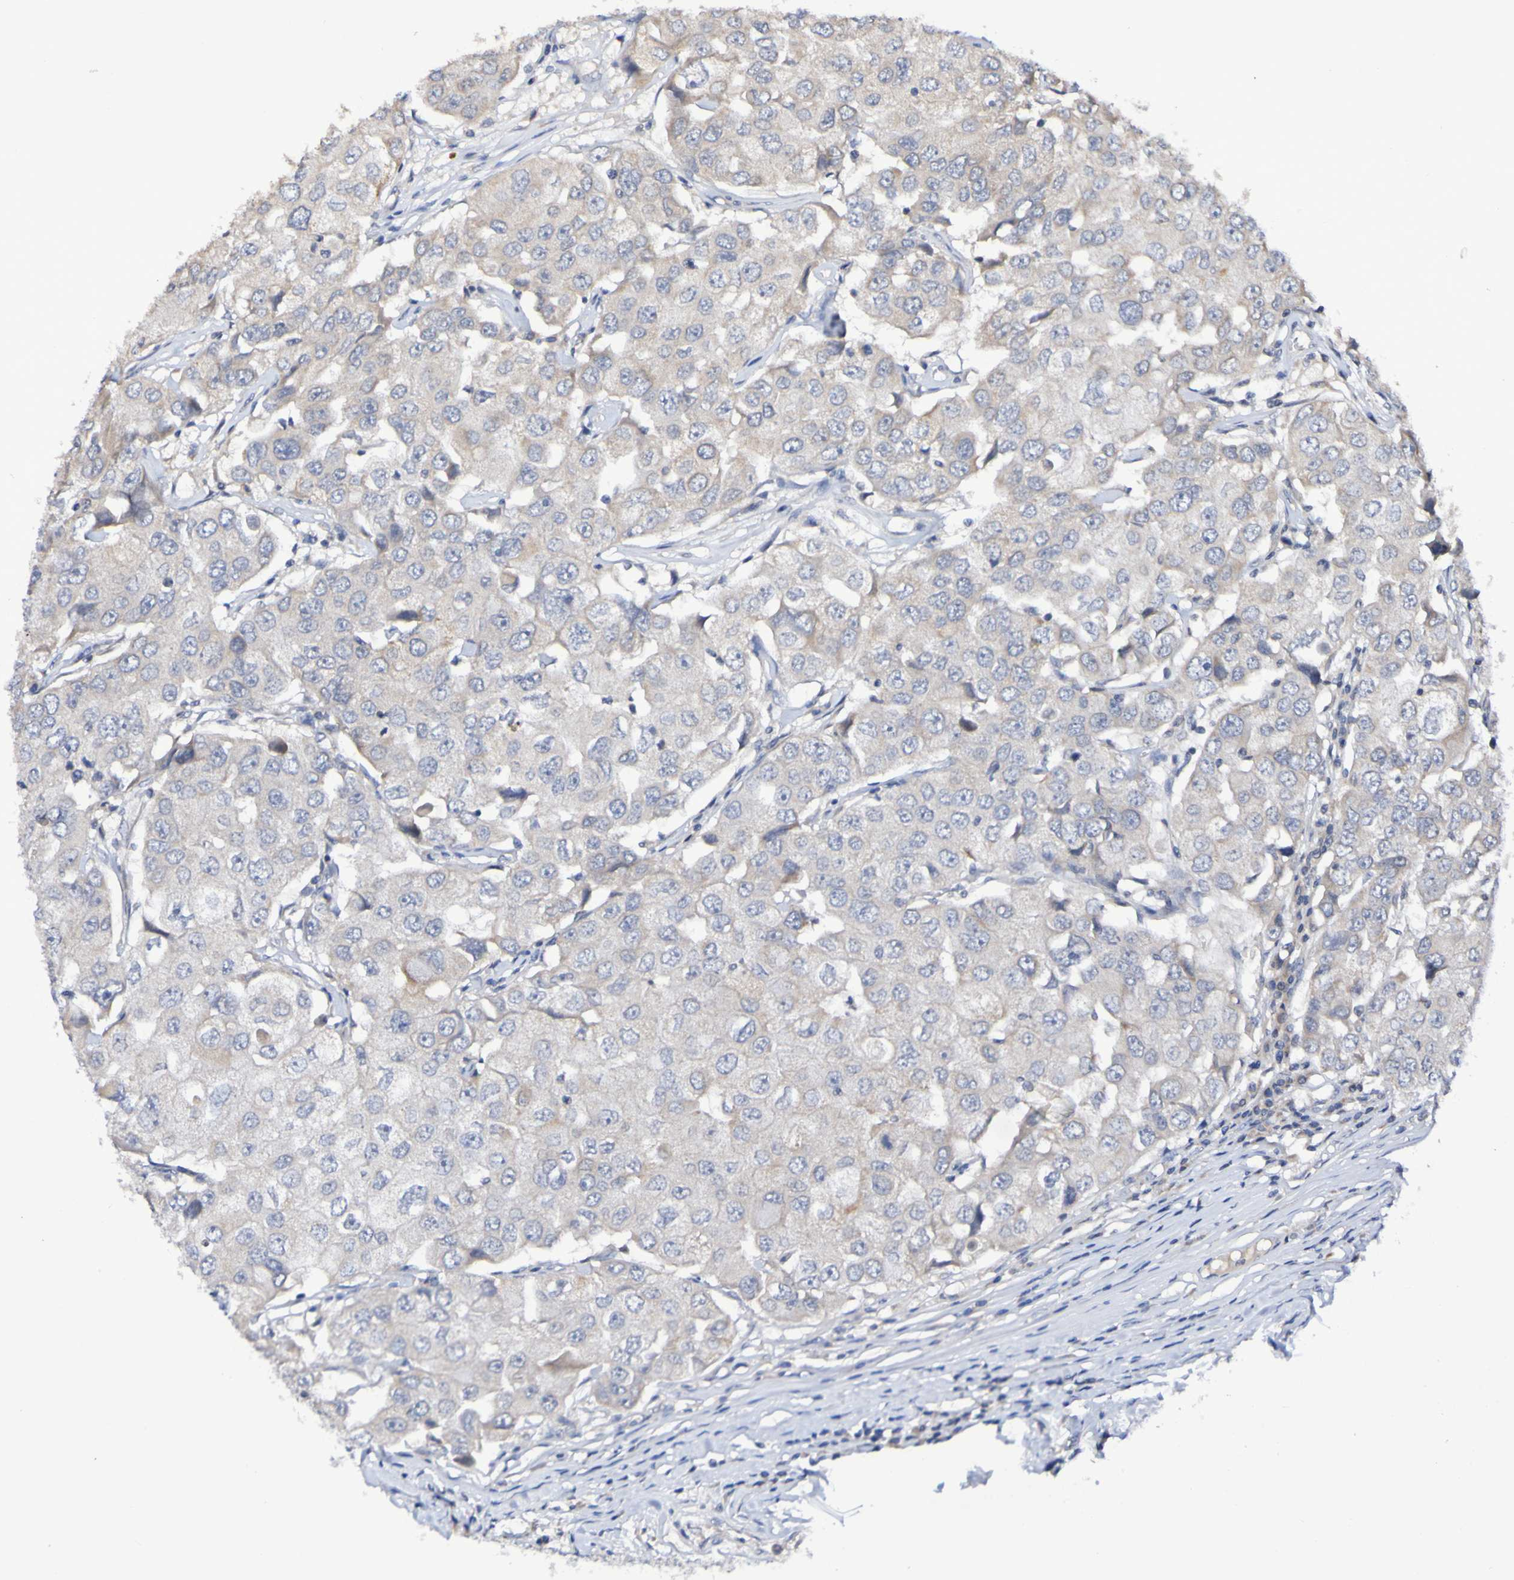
{"staining": {"intensity": "negative", "quantity": "none", "location": "none"}, "tissue": "breast cancer", "cell_type": "Tumor cells", "image_type": "cancer", "snomed": [{"axis": "morphology", "description": "Duct carcinoma"}, {"axis": "topography", "description": "Breast"}], "caption": "Immunohistochemistry (IHC) of human breast cancer shows no expression in tumor cells.", "gene": "PTP4A2", "patient": {"sex": "female", "age": 27}}